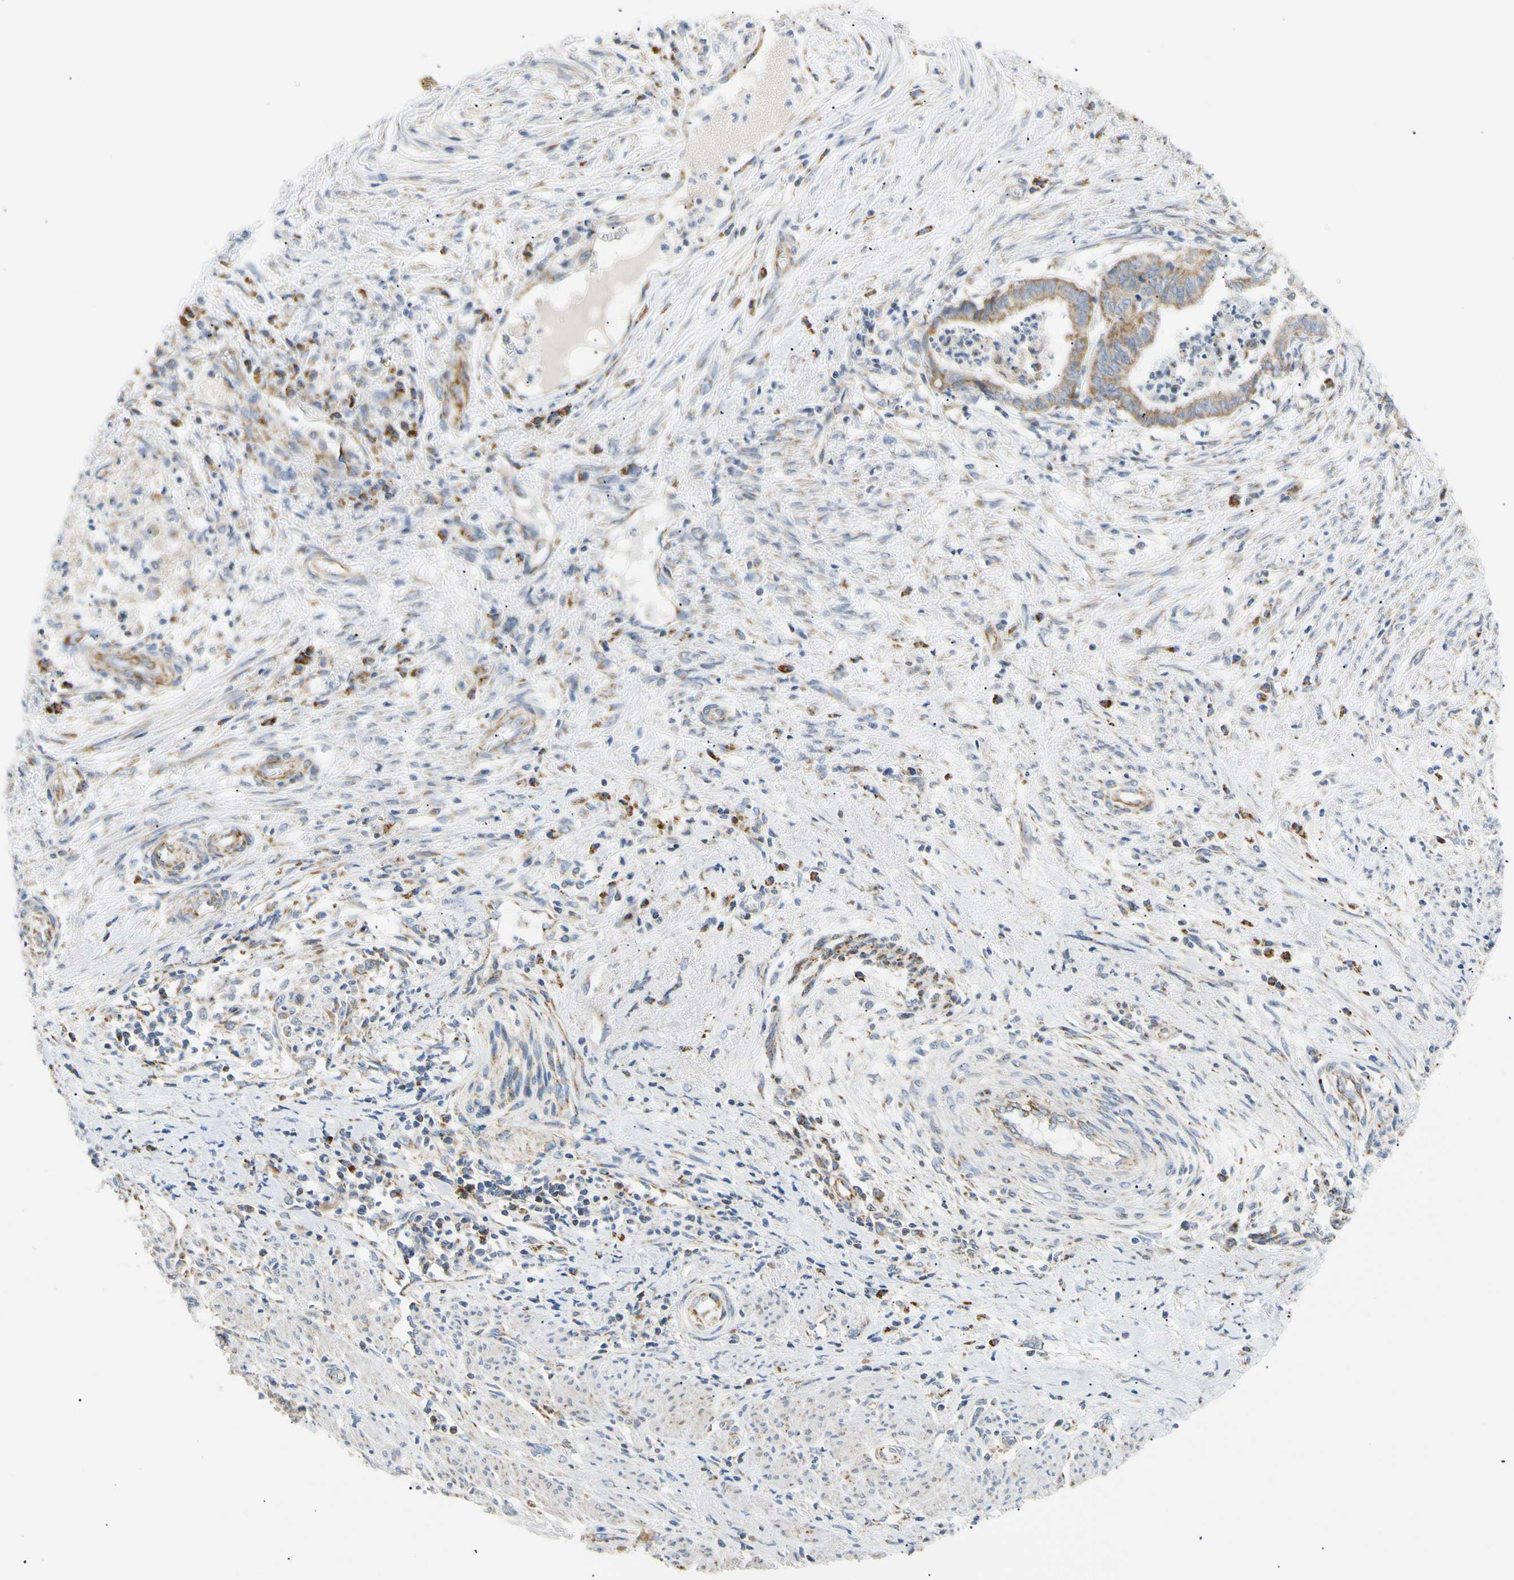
{"staining": {"intensity": "moderate", "quantity": ">75%", "location": "cytoplasmic/membranous"}, "tissue": "endometrial cancer", "cell_type": "Tumor cells", "image_type": "cancer", "snomed": [{"axis": "morphology", "description": "Necrosis, NOS"}, {"axis": "morphology", "description": "Adenocarcinoma, NOS"}, {"axis": "topography", "description": "Endometrium"}], "caption": "An image showing moderate cytoplasmic/membranous staining in approximately >75% of tumor cells in endometrial cancer (adenocarcinoma), as visualized by brown immunohistochemical staining.", "gene": "ACAT1", "patient": {"sex": "female", "age": 79}}